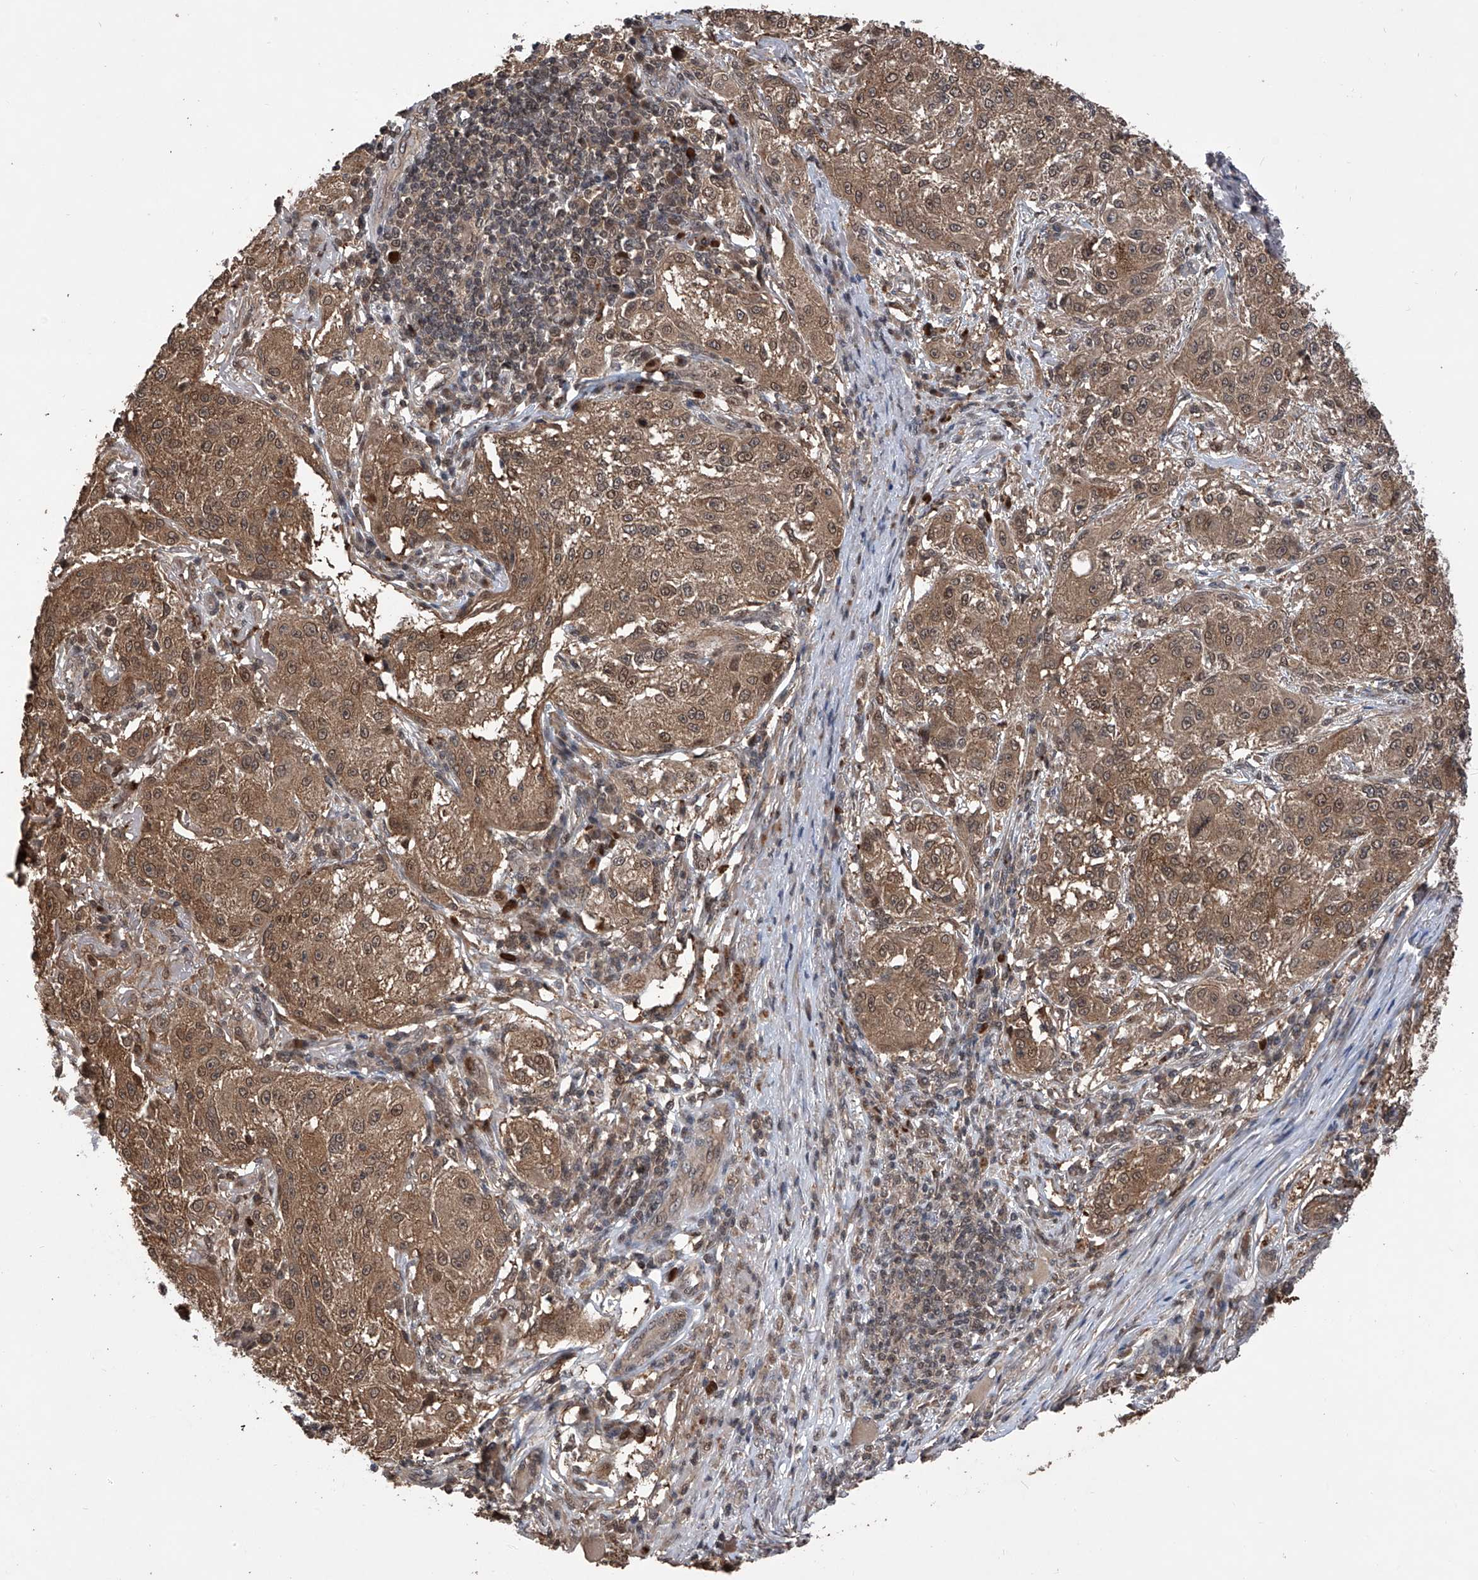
{"staining": {"intensity": "moderate", "quantity": ">75%", "location": "cytoplasmic/membranous,nuclear"}, "tissue": "melanoma", "cell_type": "Tumor cells", "image_type": "cancer", "snomed": [{"axis": "morphology", "description": "Necrosis, NOS"}, {"axis": "morphology", "description": "Malignant melanoma, NOS"}, {"axis": "topography", "description": "Skin"}], "caption": "IHC (DAB) staining of human melanoma displays moderate cytoplasmic/membranous and nuclear protein positivity in approximately >75% of tumor cells.", "gene": "LYSMD4", "patient": {"sex": "female", "age": 87}}